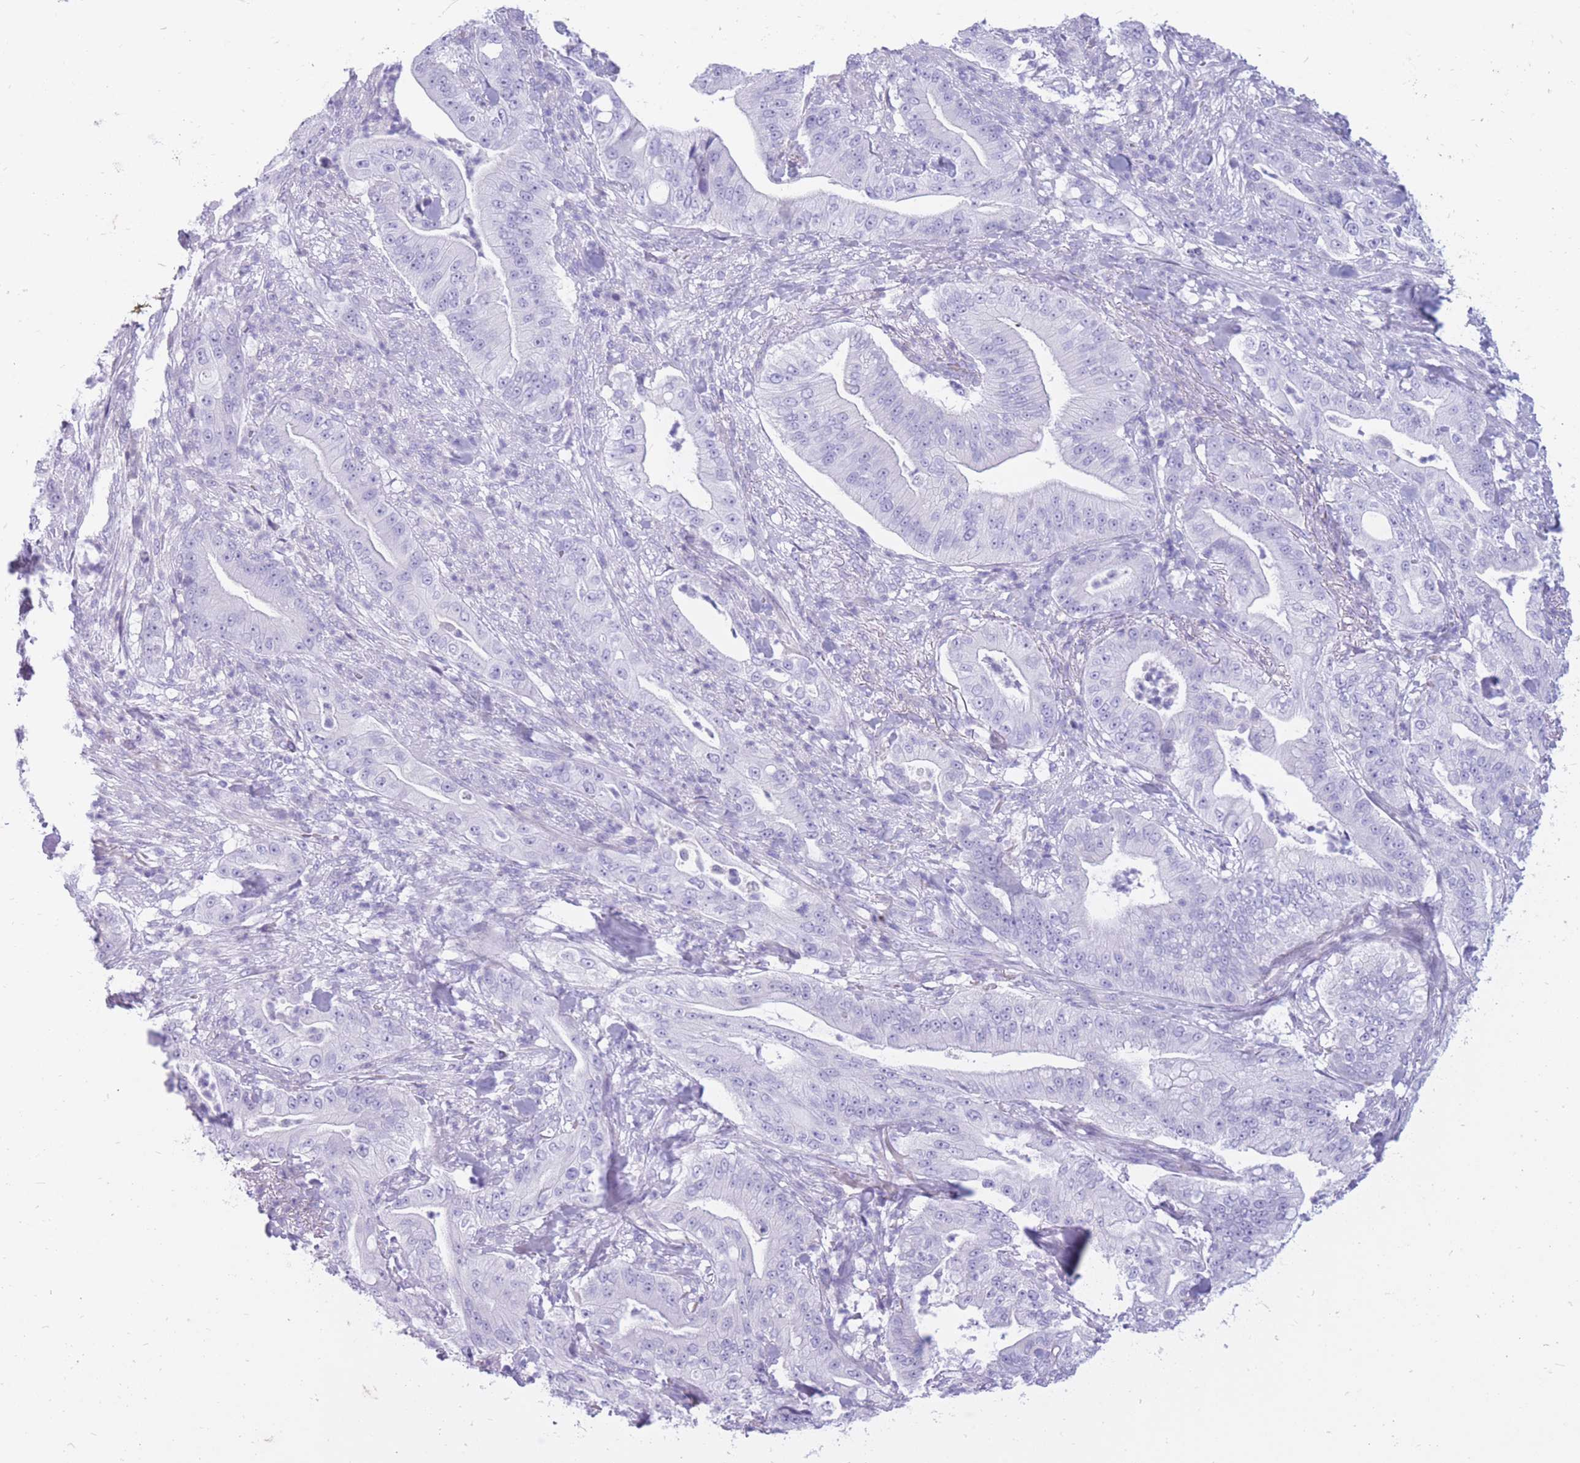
{"staining": {"intensity": "negative", "quantity": "none", "location": "none"}, "tissue": "pancreatic cancer", "cell_type": "Tumor cells", "image_type": "cancer", "snomed": [{"axis": "morphology", "description": "Adenocarcinoma, NOS"}, {"axis": "topography", "description": "Pancreas"}], "caption": "The image demonstrates no staining of tumor cells in pancreatic adenocarcinoma.", "gene": "ZFP37", "patient": {"sex": "male", "age": 71}}